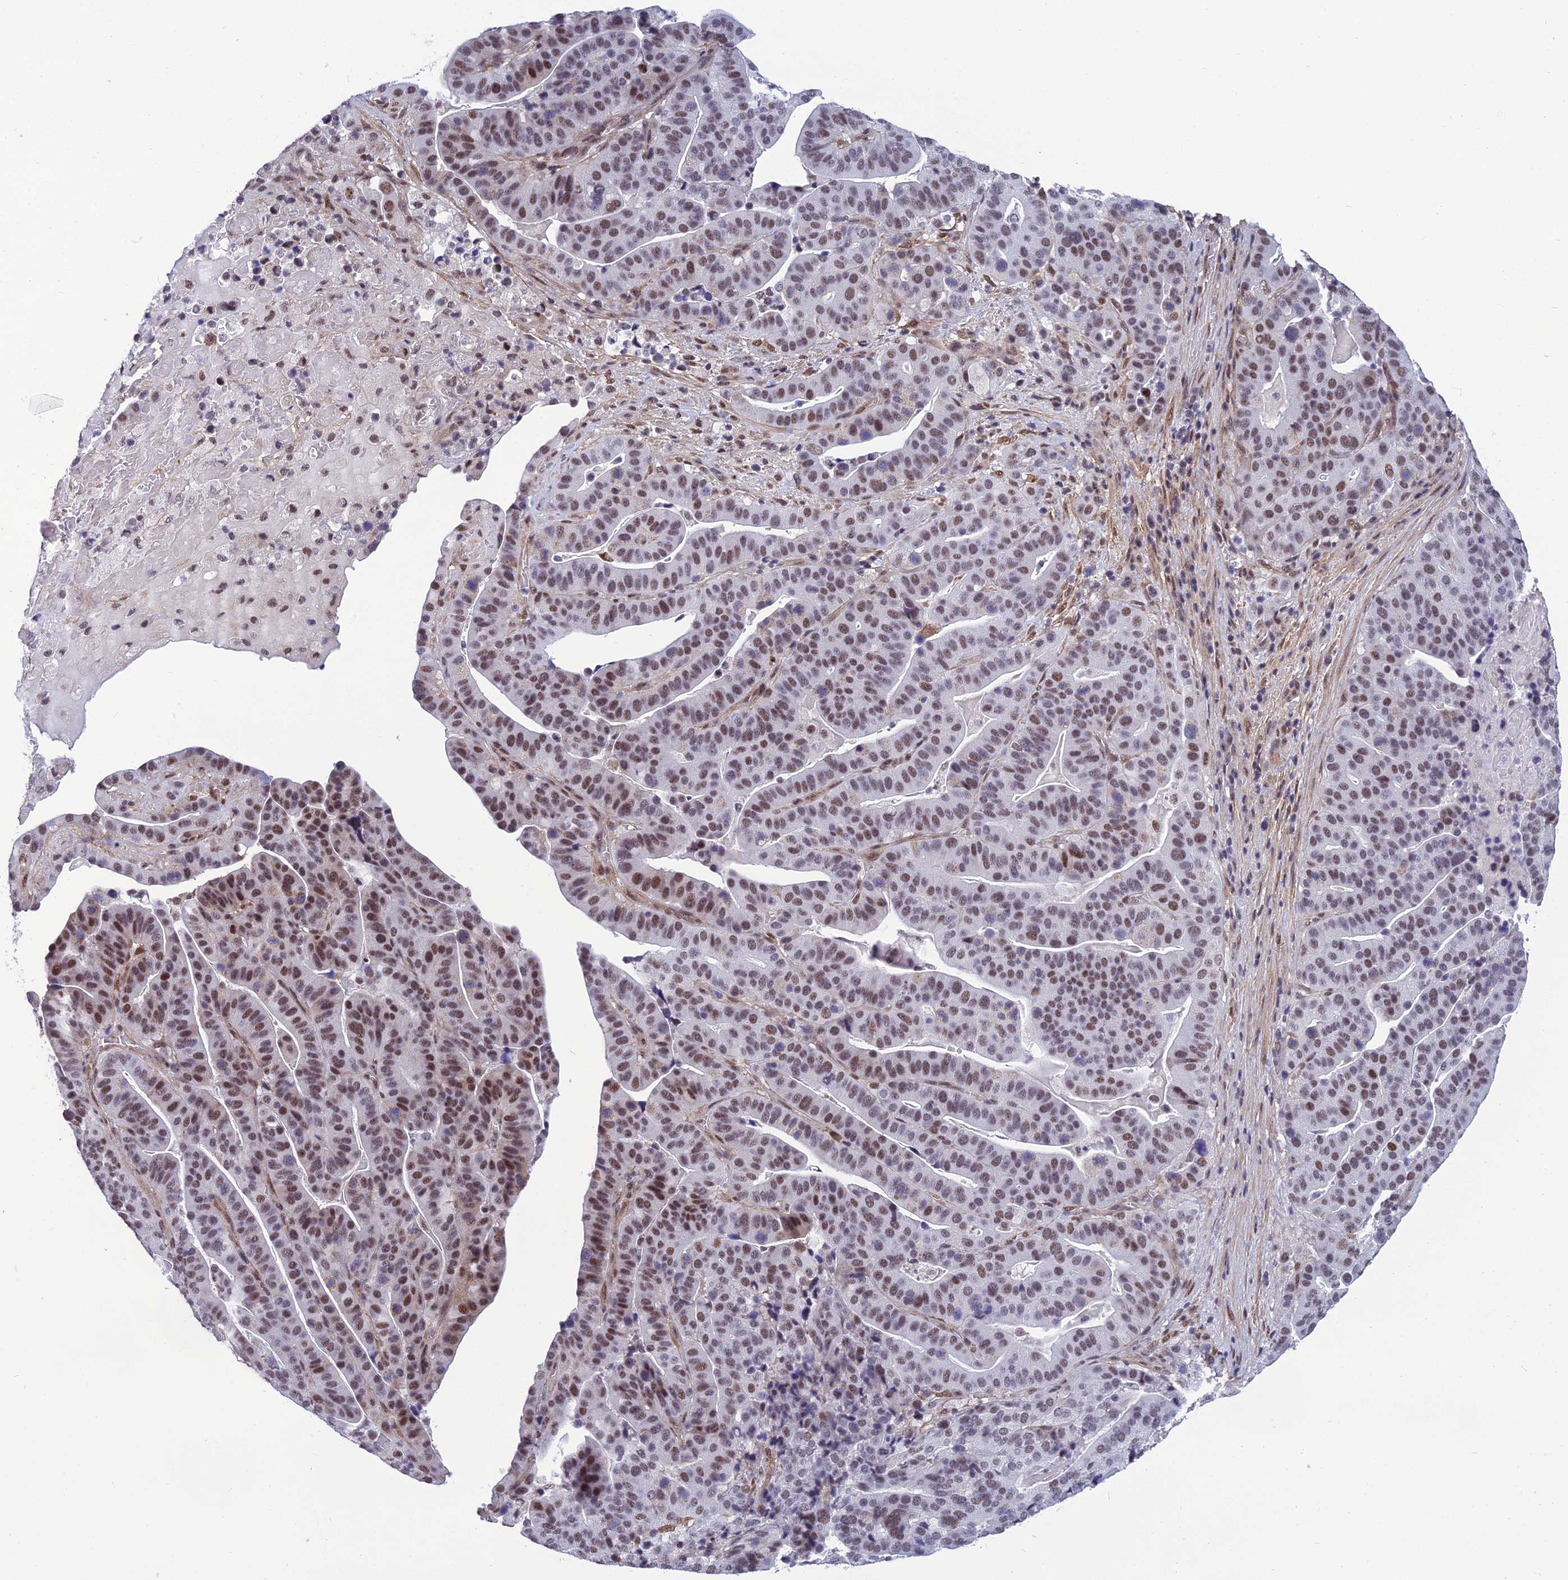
{"staining": {"intensity": "moderate", "quantity": ">75%", "location": "nuclear"}, "tissue": "stomach cancer", "cell_type": "Tumor cells", "image_type": "cancer", "snomed": [{"axis": "morphology", "description": "Adenocarcinoma, NOS"}, {"axis": "topography", "description": "Stomach"}], "caption": "A brown stain labels moderate nuclear staining of a protein in stomach cancer tumor cells.", "gene": "RSRC1", "patient": {"sex": "male", "age": 48}}